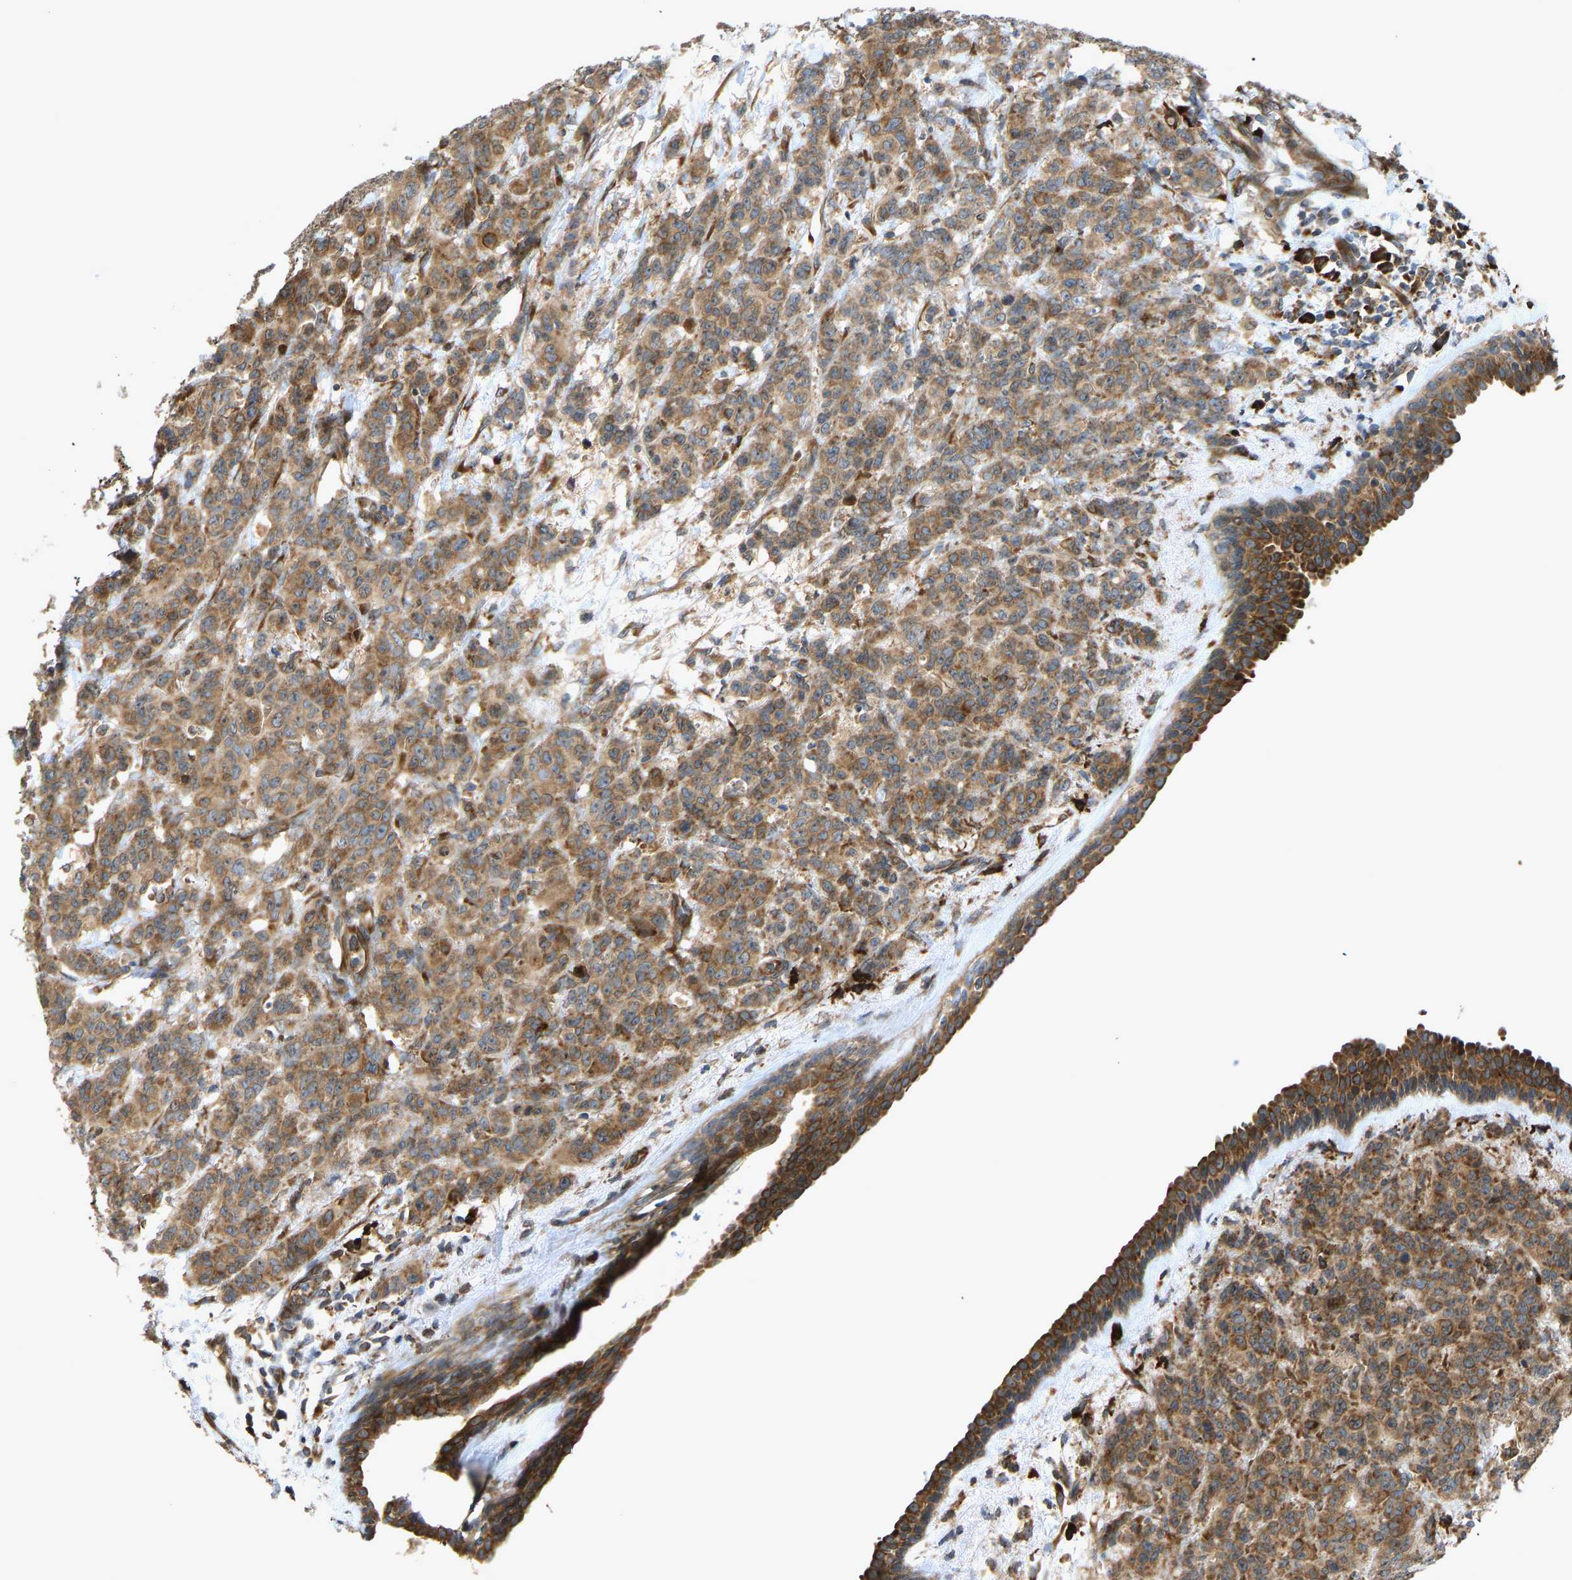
{"staining": {"intensity": "moderate", "quantity": ">75%", "location": "cytoplasmic/membranous"}, "tissue": "breast cancer", "cell_type": "Tumor cells", "image_type": "cancer", "snomed": [{"axis": "morphology", "description": "Normal tissue, NOS"}, {"axis": "morphology", "description": "Duct carcinoma"}, {"axis": "topography", "description": "Breast"}], "caption": "Breast invasive ductal carcinoma tissue demonstrates moderate cytoplasmic/membranous positivity in approximately >75% of tumor cells", "gene": "RPN2", "patient": {"sex": "female", "age": 40}}